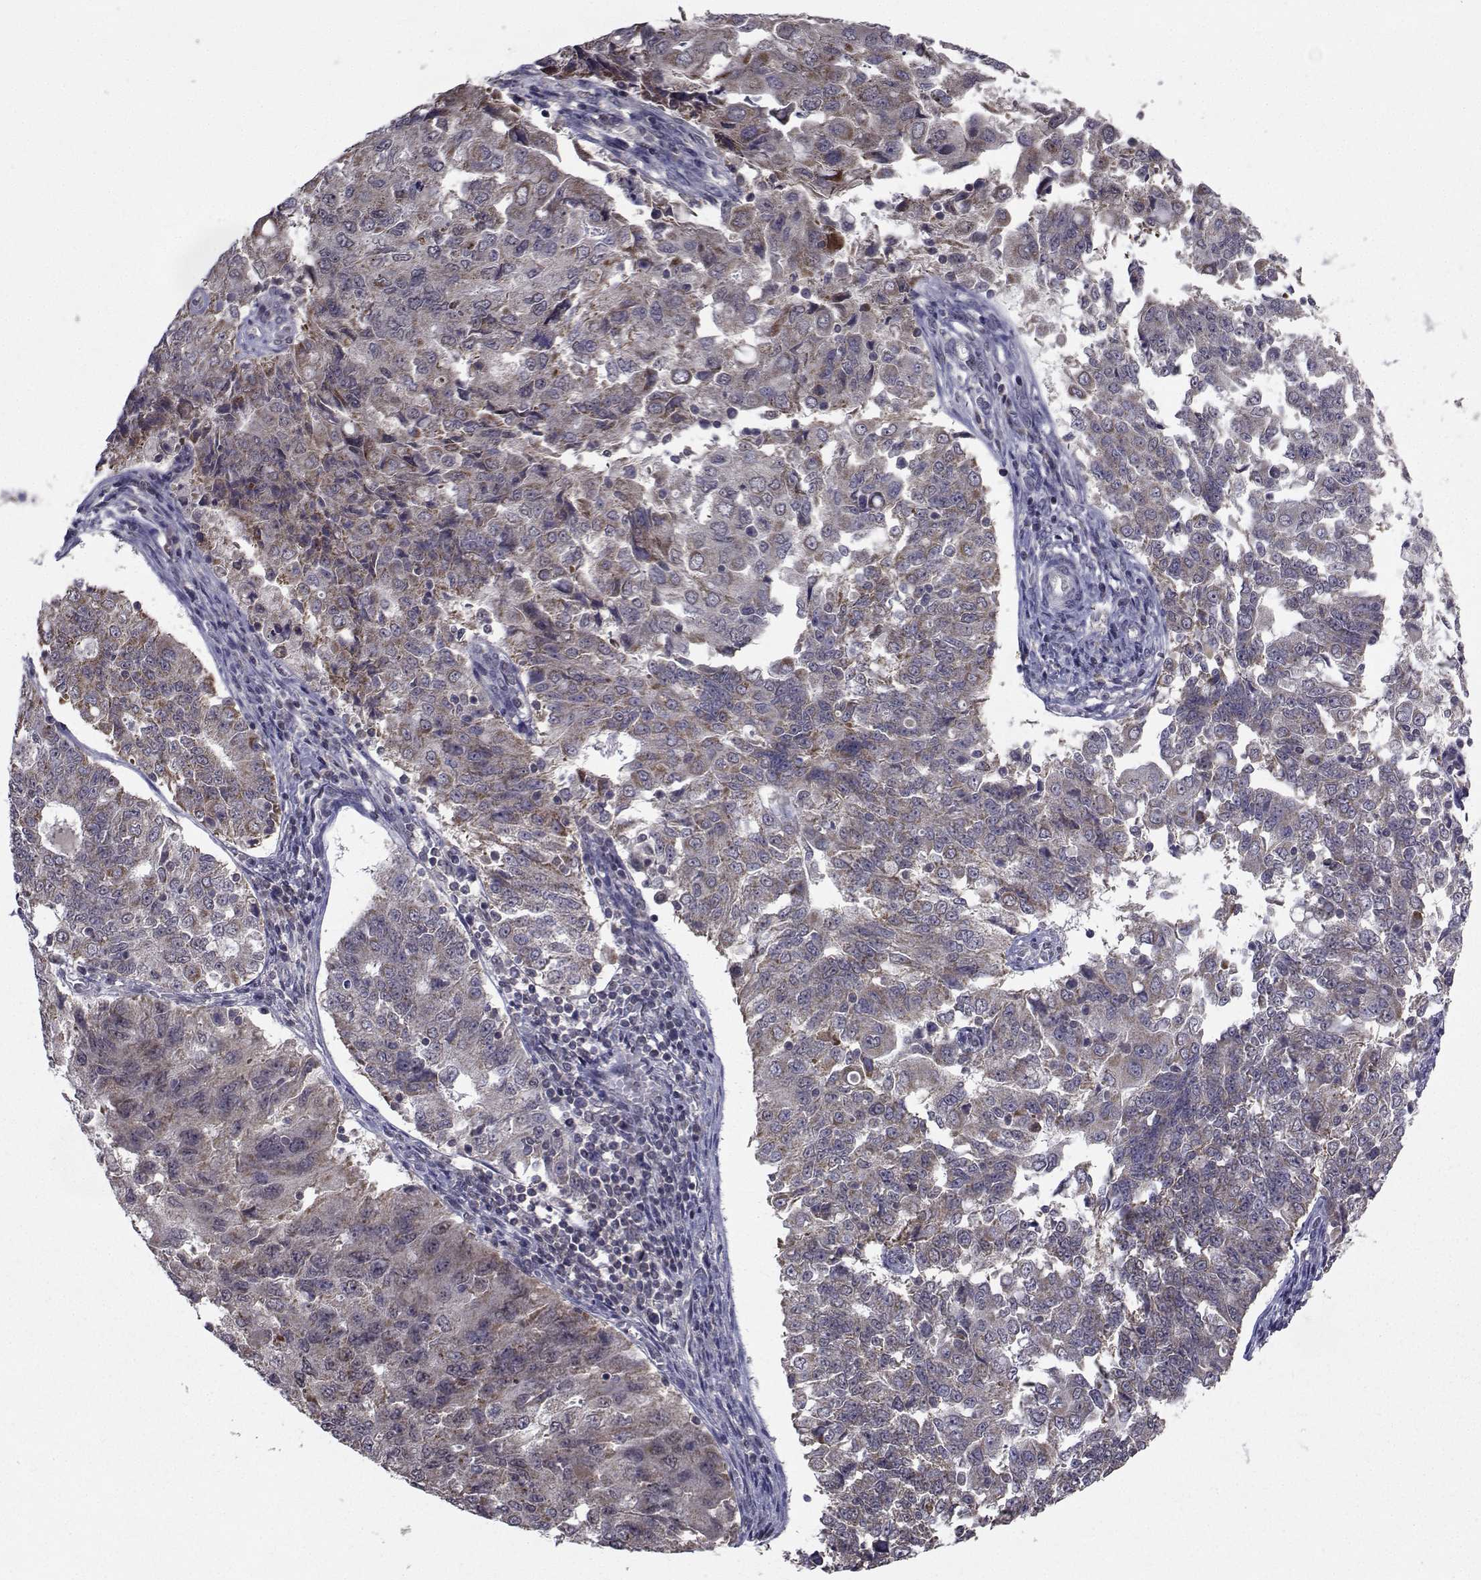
{"staining": {"intensity": "weak", "quantity": "<25%", "location": "cytoplasmic/membranous"}, "tissue": "endometrial cancer", "cell_type": "Tumor cells", "image_type": "cancer", "snomed": [{"axis": "morphology", "description": "Adenocarcinoma, NOS"}, {"axis": "topography", "description": "Endometrium"}], "caption": "Endometrial adenocarcinoma was stained to show a protein in brown. There is no significant positivity in tumor cells.", "gene": "CYP2S1", "patient": {"sex": "female", "age": 43}}